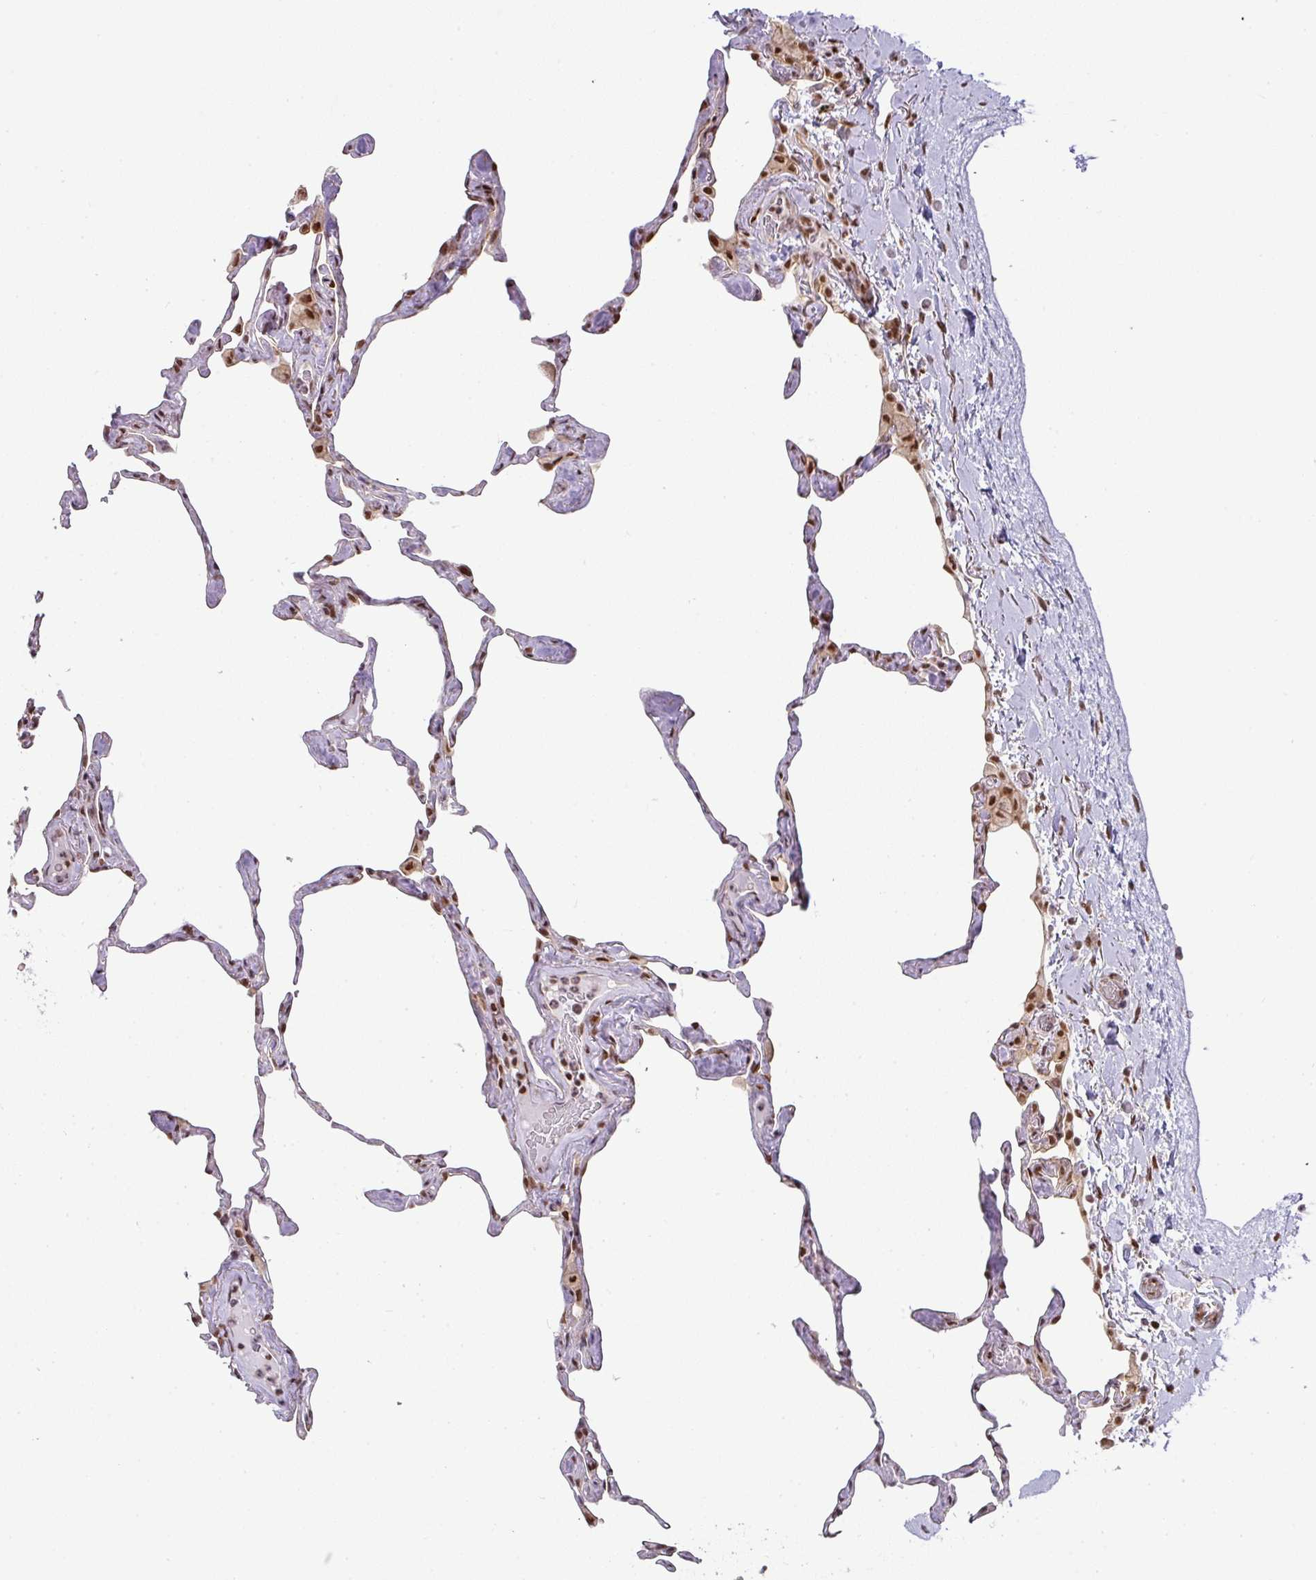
{"staining": {"intensity": "strong", "quantity": "25%-75%", "location": "nuclear"}, "tissue": "lung", "cell_type": "Alveolar cells", "image_type": "normal", "snomed": [{"axis": "morphology", "description": "Normal tissue, NOS"}, {"axis": "topography", "description": "Lung"}], "caption": "Immunohistochemistry (IHC) of benign human lung demonstrates high levels of strong nuclear positivity in approximately 25%-75% of alveolar cells. The staining was performed using DAB to visualize the protein expression in brown, while the nuclei were stained in blue with hematoxylin (Magnification: 20x).", "gene": "NCOA5", "patient": {"sex": "male", "age": 65}}